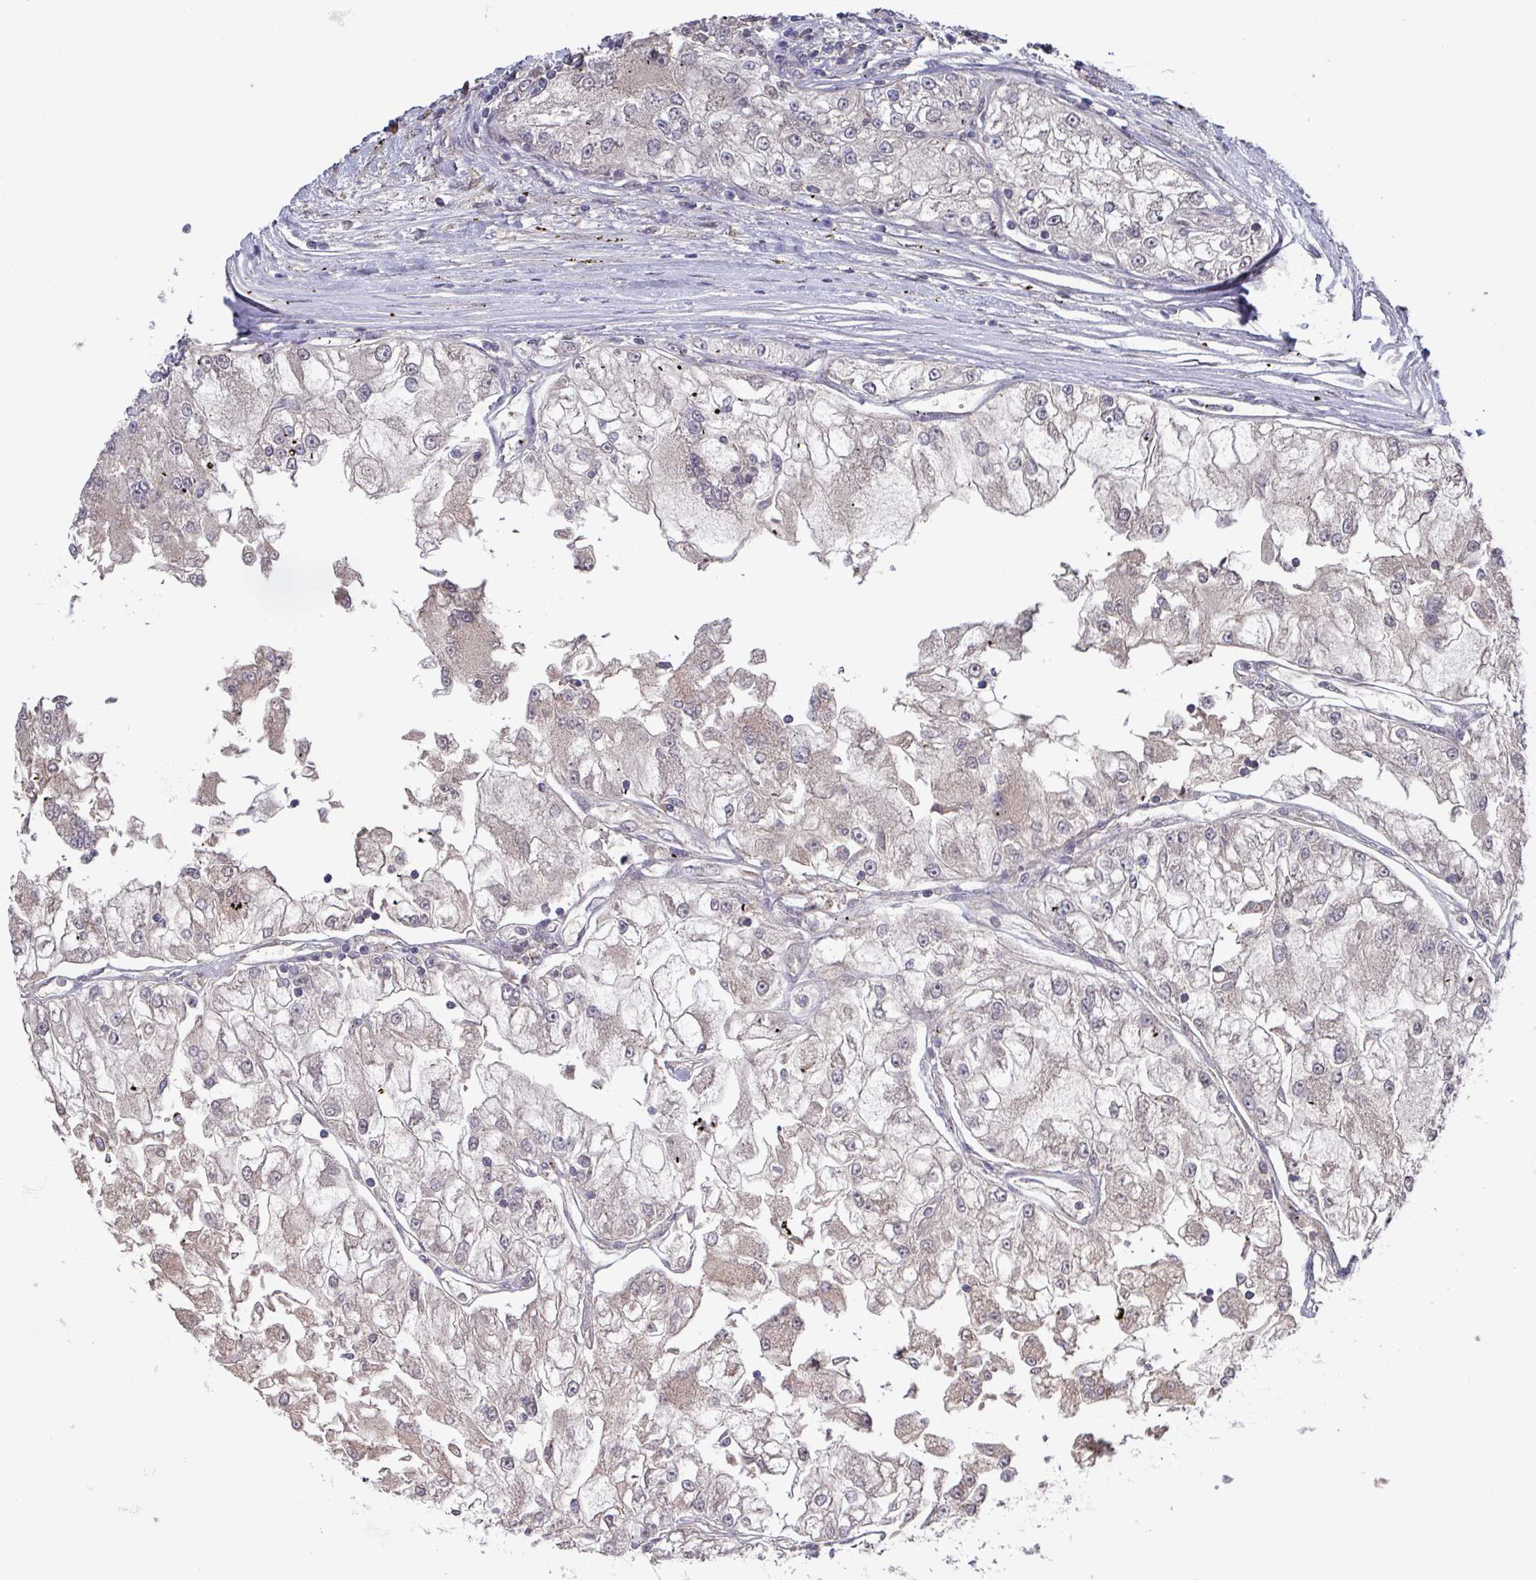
{"staining": {"intensity": "negative", "quantity": "none", "location": "none"}, "tissue": "renal cancer", "cell_type": "Tumor cells", "image_type": "cancer", "snomed": [{"axis": "morphology", "description": "Adenocarcinoma, NOS"}, {"axis": "topography", "description": "Kidney"}], "caption": "There is no significant staining in tumor cells of renal adenocarcinoma. (IHC, brightfield microscopy, high magnification).", "gene": "PRRX1", "patient": {"sex": "female", "age": 72}}